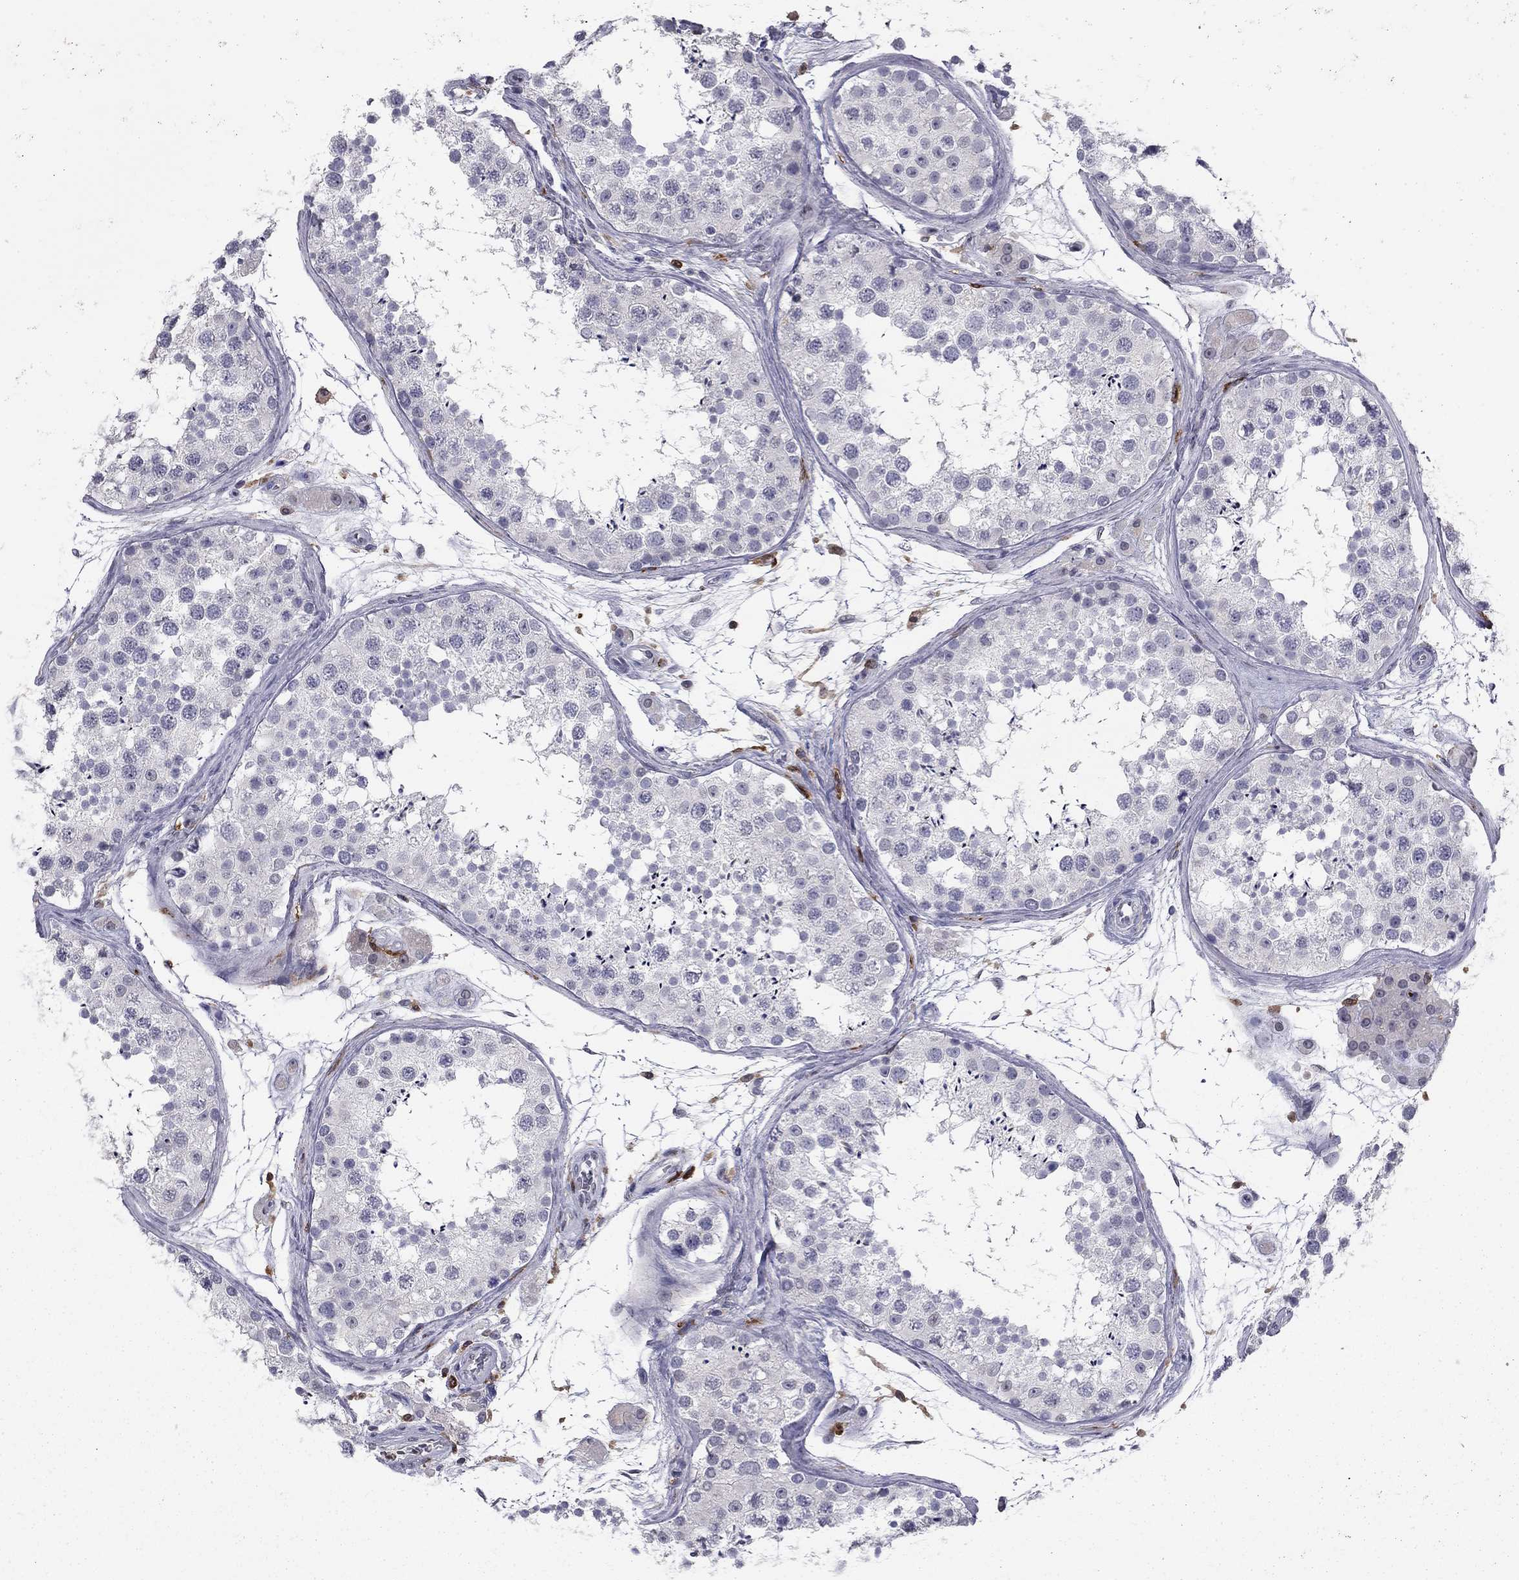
{"staining": {"intensity": "negative", "quantity": "none", "location": "none"}, "tissue": "testis", "cell_type": "Cells in seminiferous ducts", "image_type": "normal", "snomed": [{"axis": "morphology", "description": "Normal tissue, NOS"}, {"axis": "topography", "description": "Testis"}], "caption": "IHC histopathology image of unremarkable testis: human testis stained with DAB (3,3'-diaminobenzidine) displays no significant protein staining in cells in seminiferous ducts.", "gene": "PLCB2", "patient": {"sex": "male", "age": 41}}